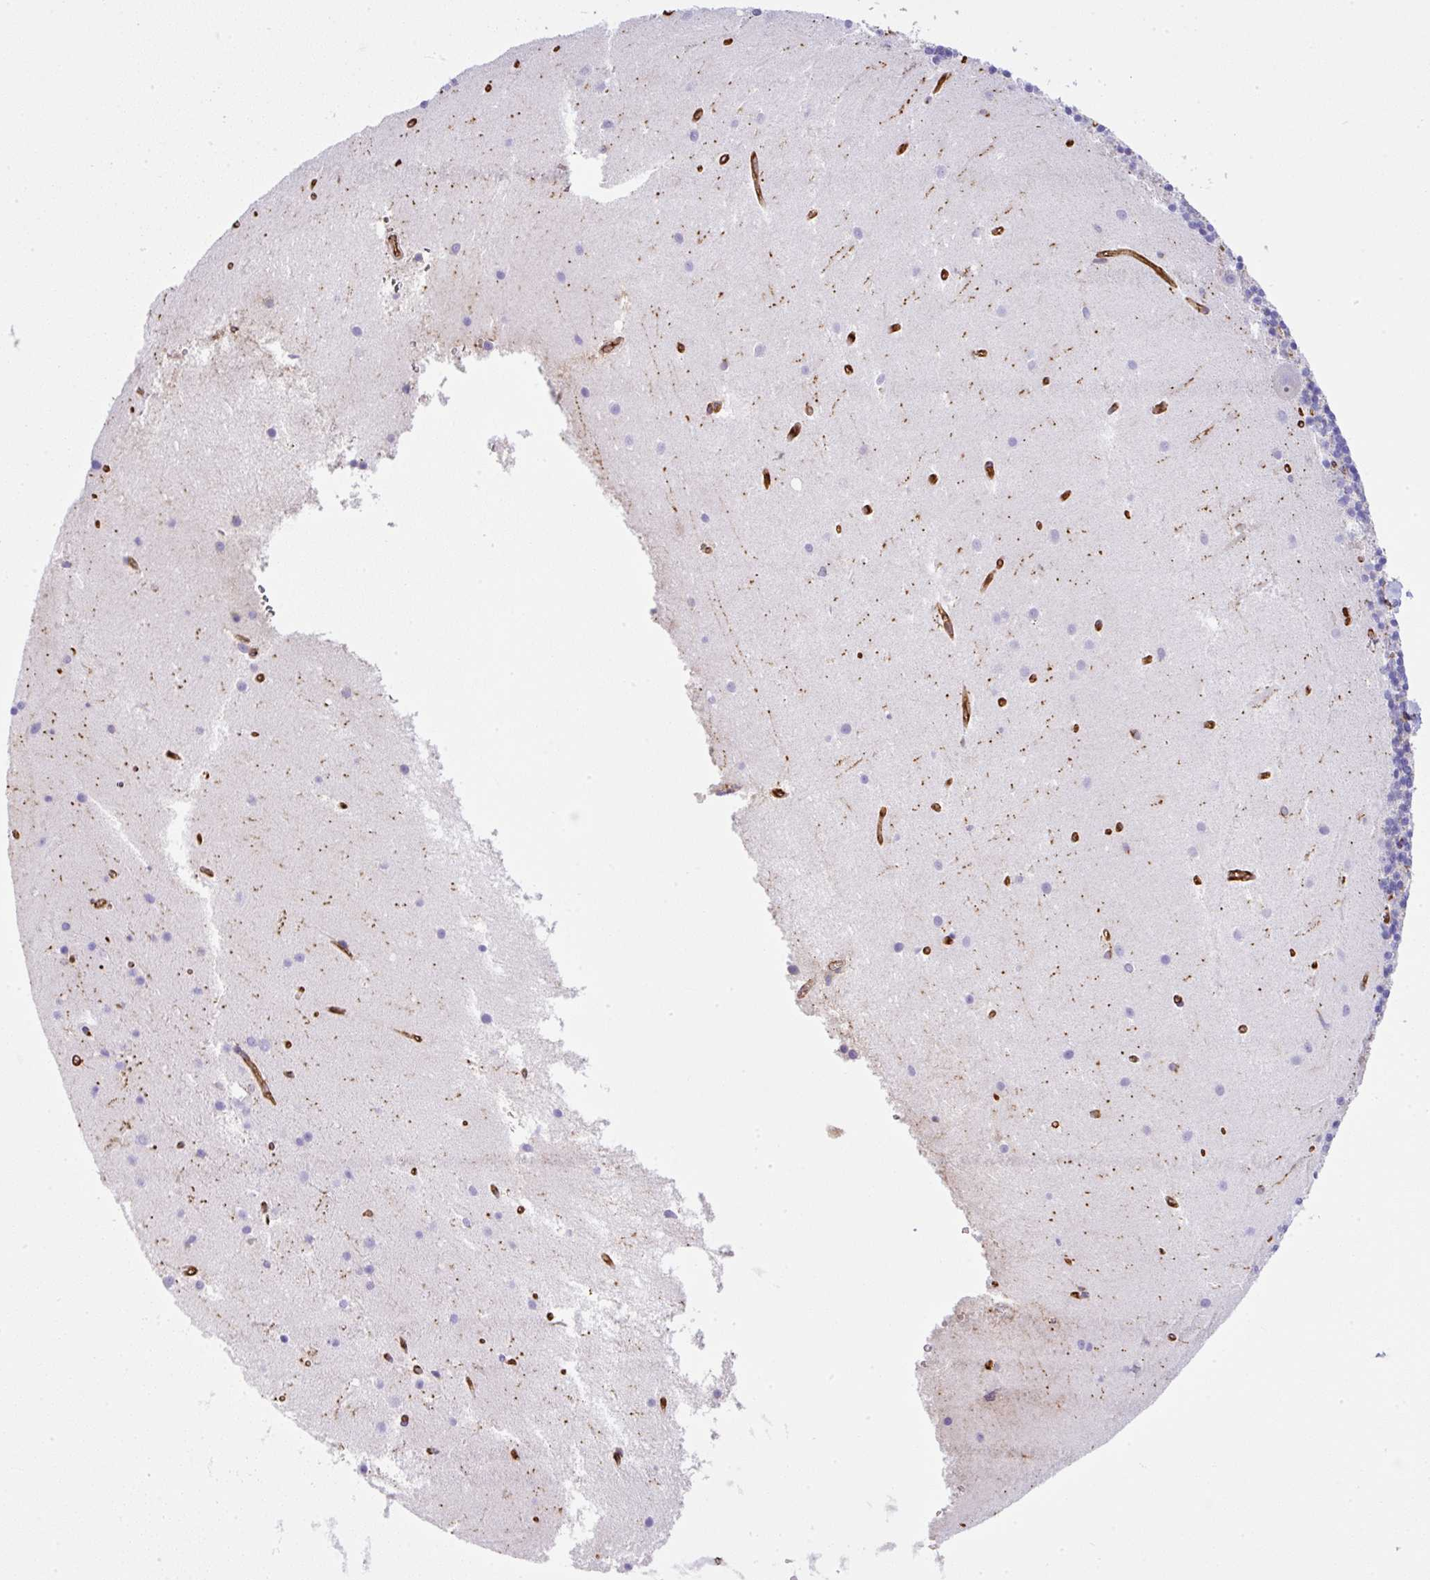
{"staining": {"intensity": "negative", "quantity": "none", "location": "none"}, "tissue": "cerebellum", "cell_type": "Cells in granular layer", "image_type": "normal", "snomed": [{"axis": "morphology", "description": "Normal tissue, NOS"}, {"axis": "topography", "description": "Cerebellum"}], "caption": "Protein analysis of normal cerebellum displays no significant staining in cells in granular layer.", "gene": "MAGEB5", "patient": {"sex": "male", "age": 54}}